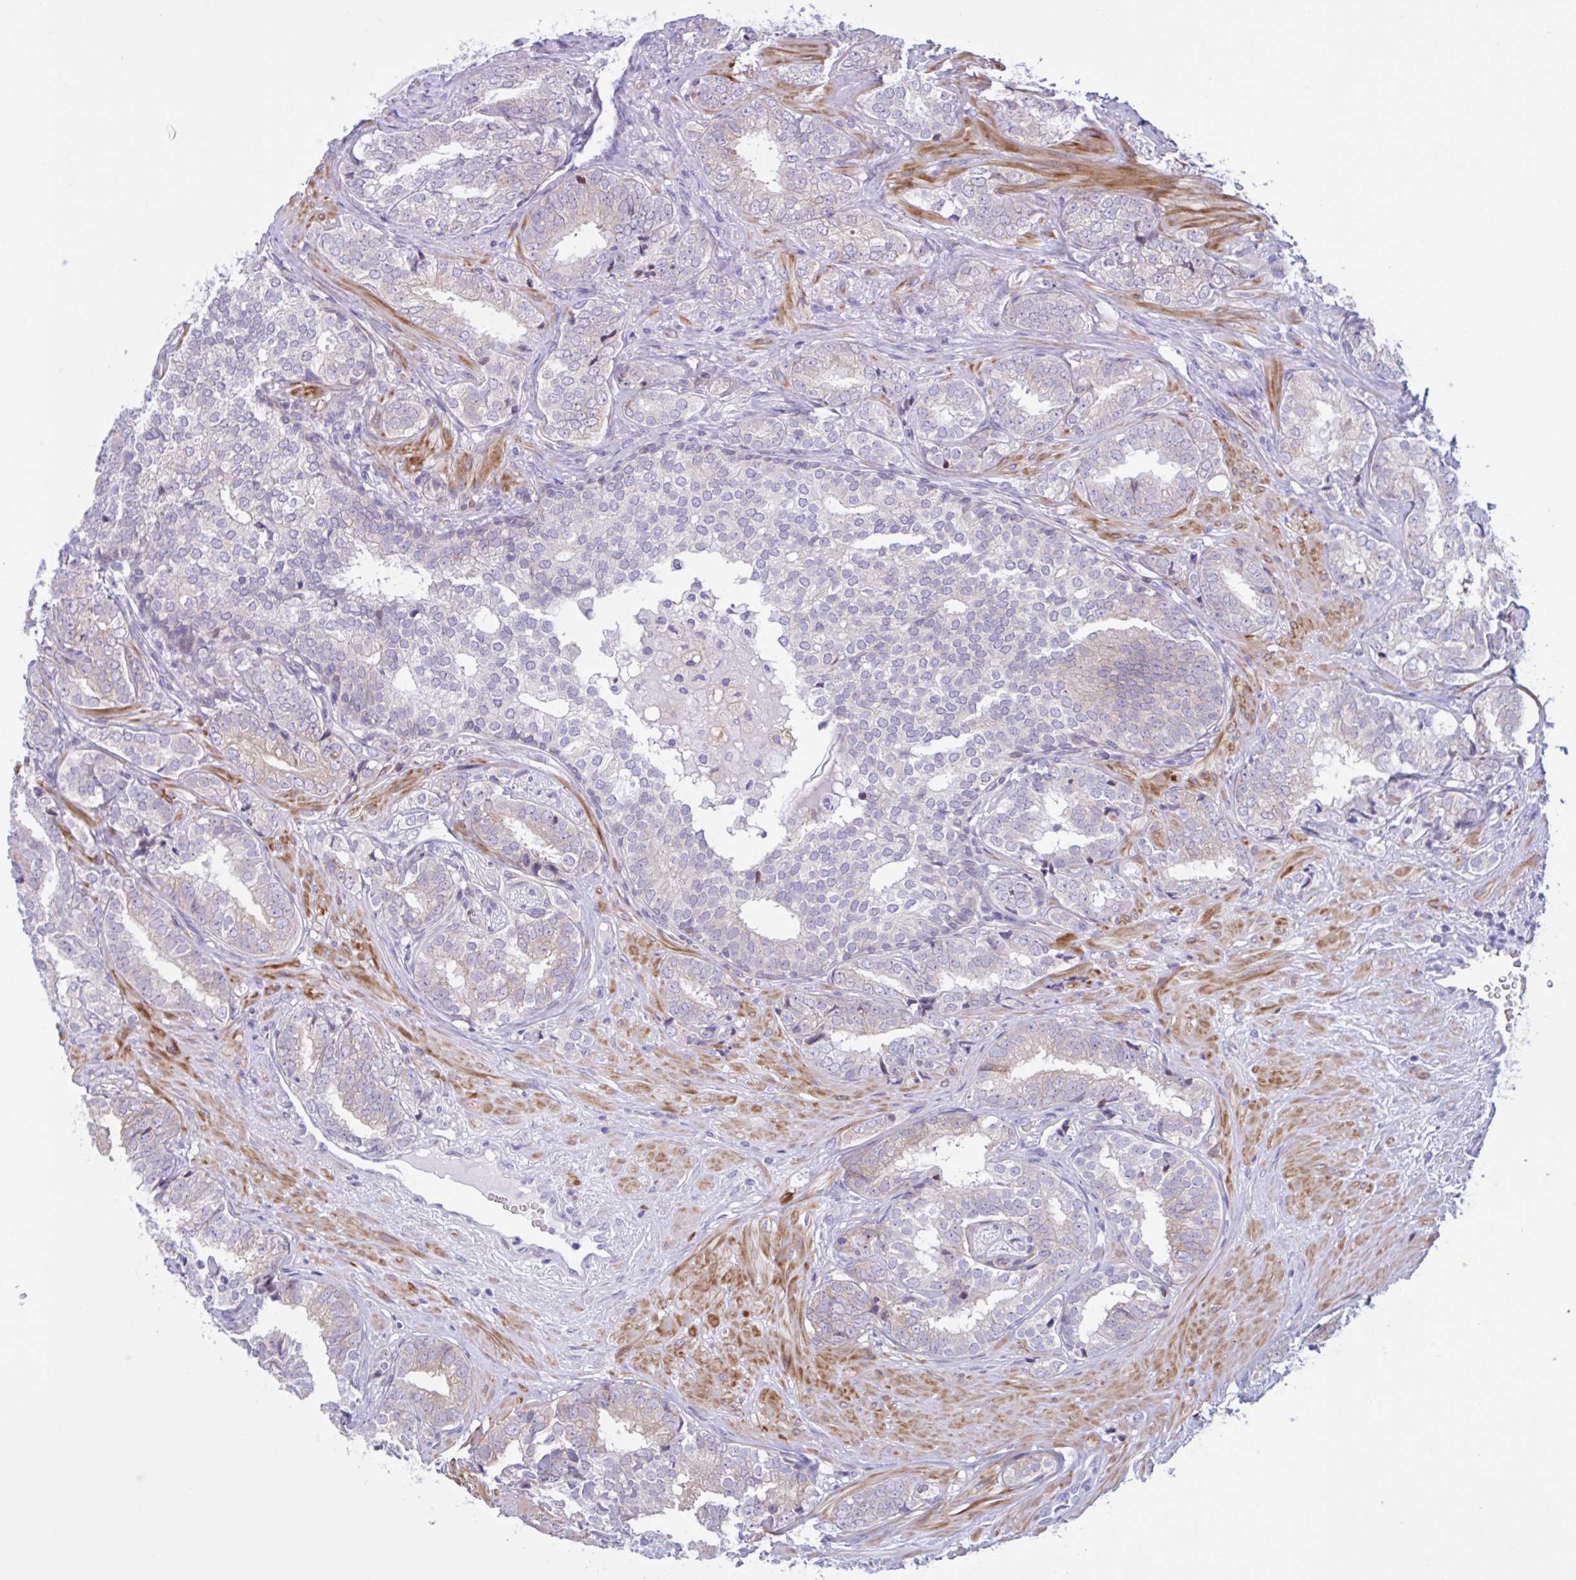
{"staining": {"intensity": "negative", "quantity": "none", "location": "none"}, "tissue": "prostate cancer", "cell_type": "Tumor cells", "image_type": "cancer", "snomed": [{"axis": "morphology", "description": "Adenocarcinoma, High grade"}, {"axis": "topography", "description": "Prostate"}], "caption": "An IHC photomicrograph of adenocarcinoma (high-grade) (prostate) is shown. There is no staining in tumor cells of adenocarcinoma (high-grade) (prostate).", "gene": "AHCYL2", "patient": {"sex": "male", "age": 72}}